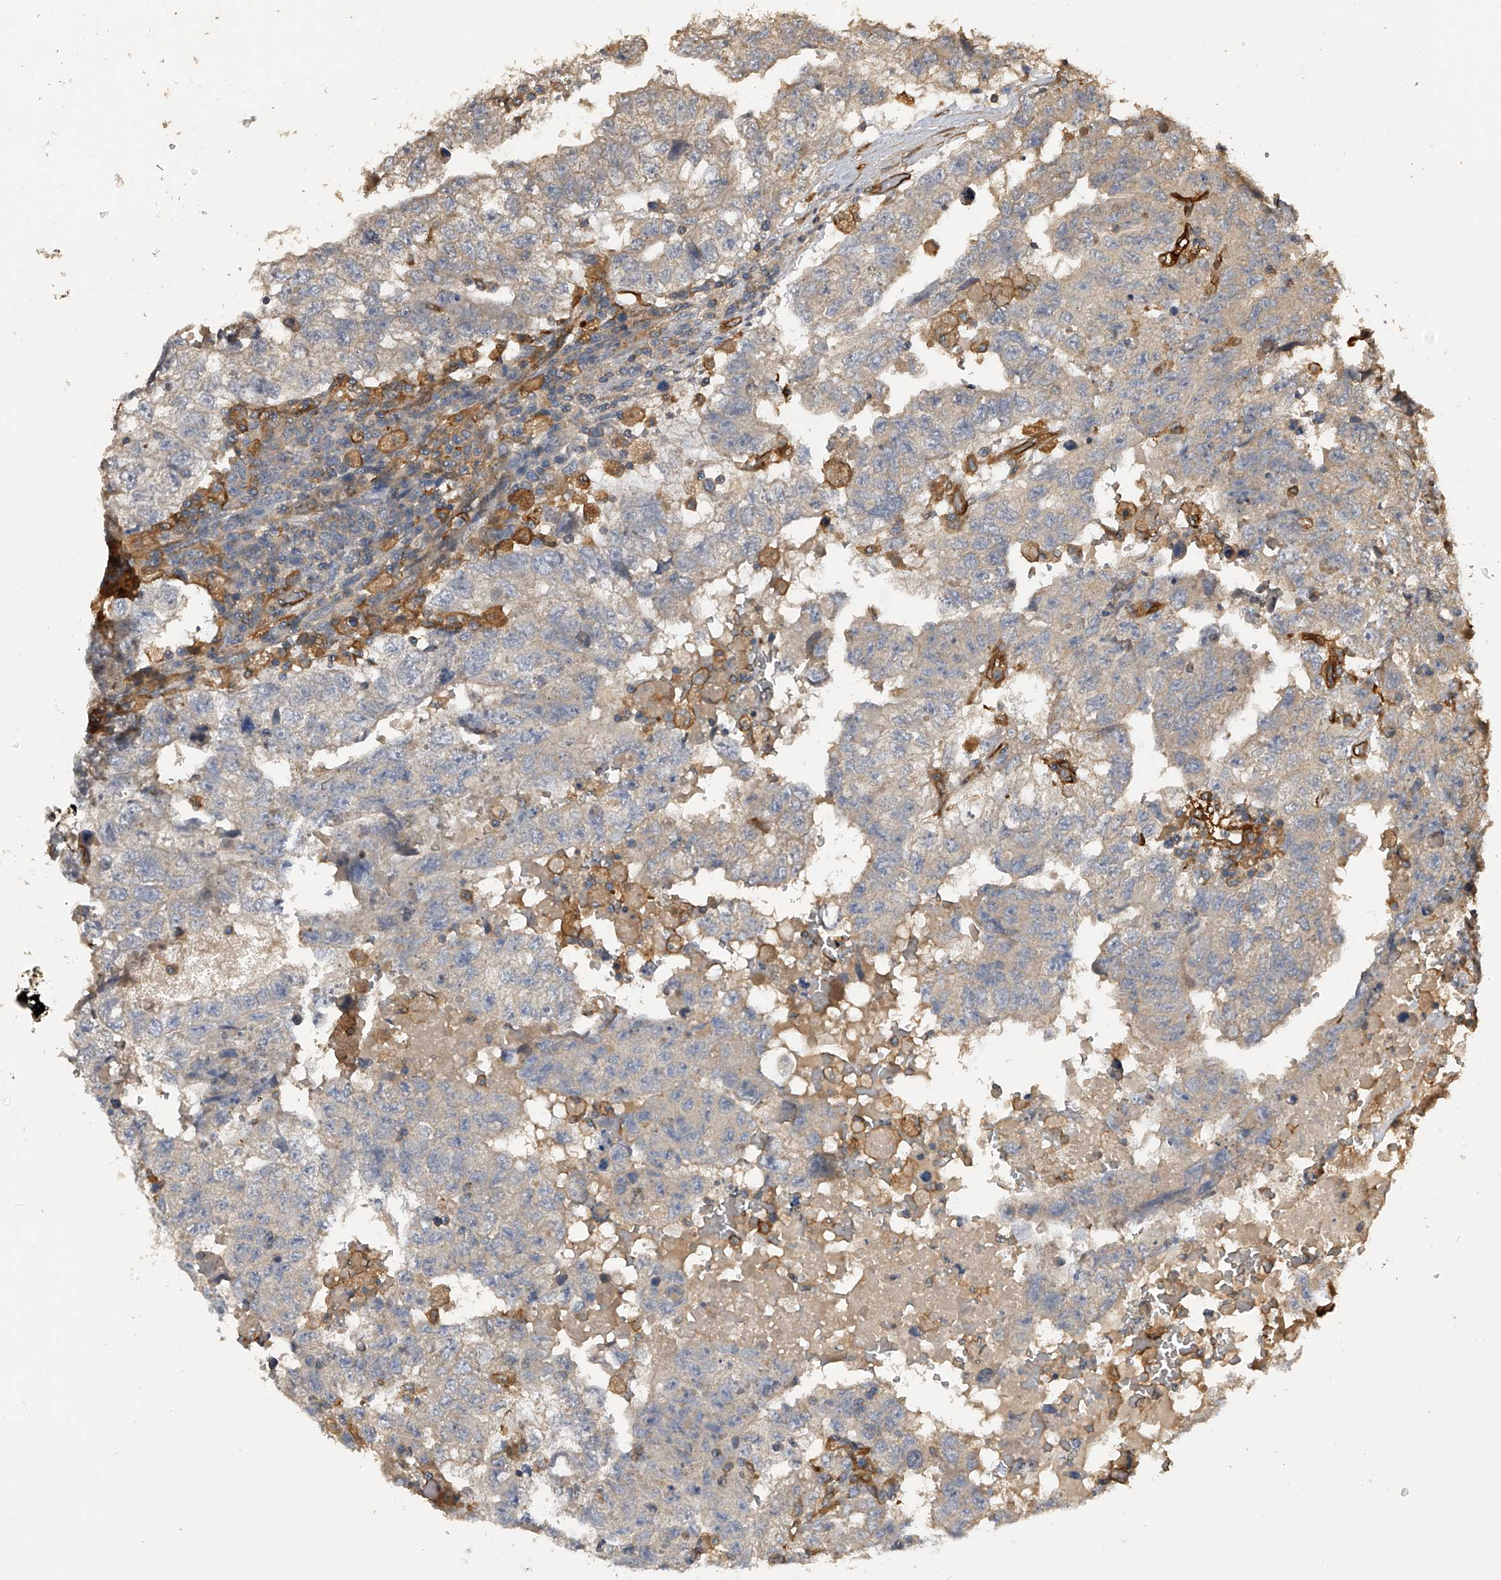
{"staining": {"intensity": "weak", "quantity": "25%-75%", "location": "cytoplasmic/membranous"}, "tissue": "testis cancer", "cell_type": "Tumor cells", "image_type": "cancer", "snomed": [{"axis": "morphology", "description": "Carcinoma, Embryonal, NOS"}, {"axis": "topography", "description": "Testis"}], "caption": "Immunohistochemical staining of testis cancer displays low levels of weak cytoplasmic/membranous staining in about 25%-75% of tumor cells. (brown staining indicates protein expression, while blue staining denotes nuclei).", "gene": "PTPRA", "patient": {"sex": "male", "age": 36}}